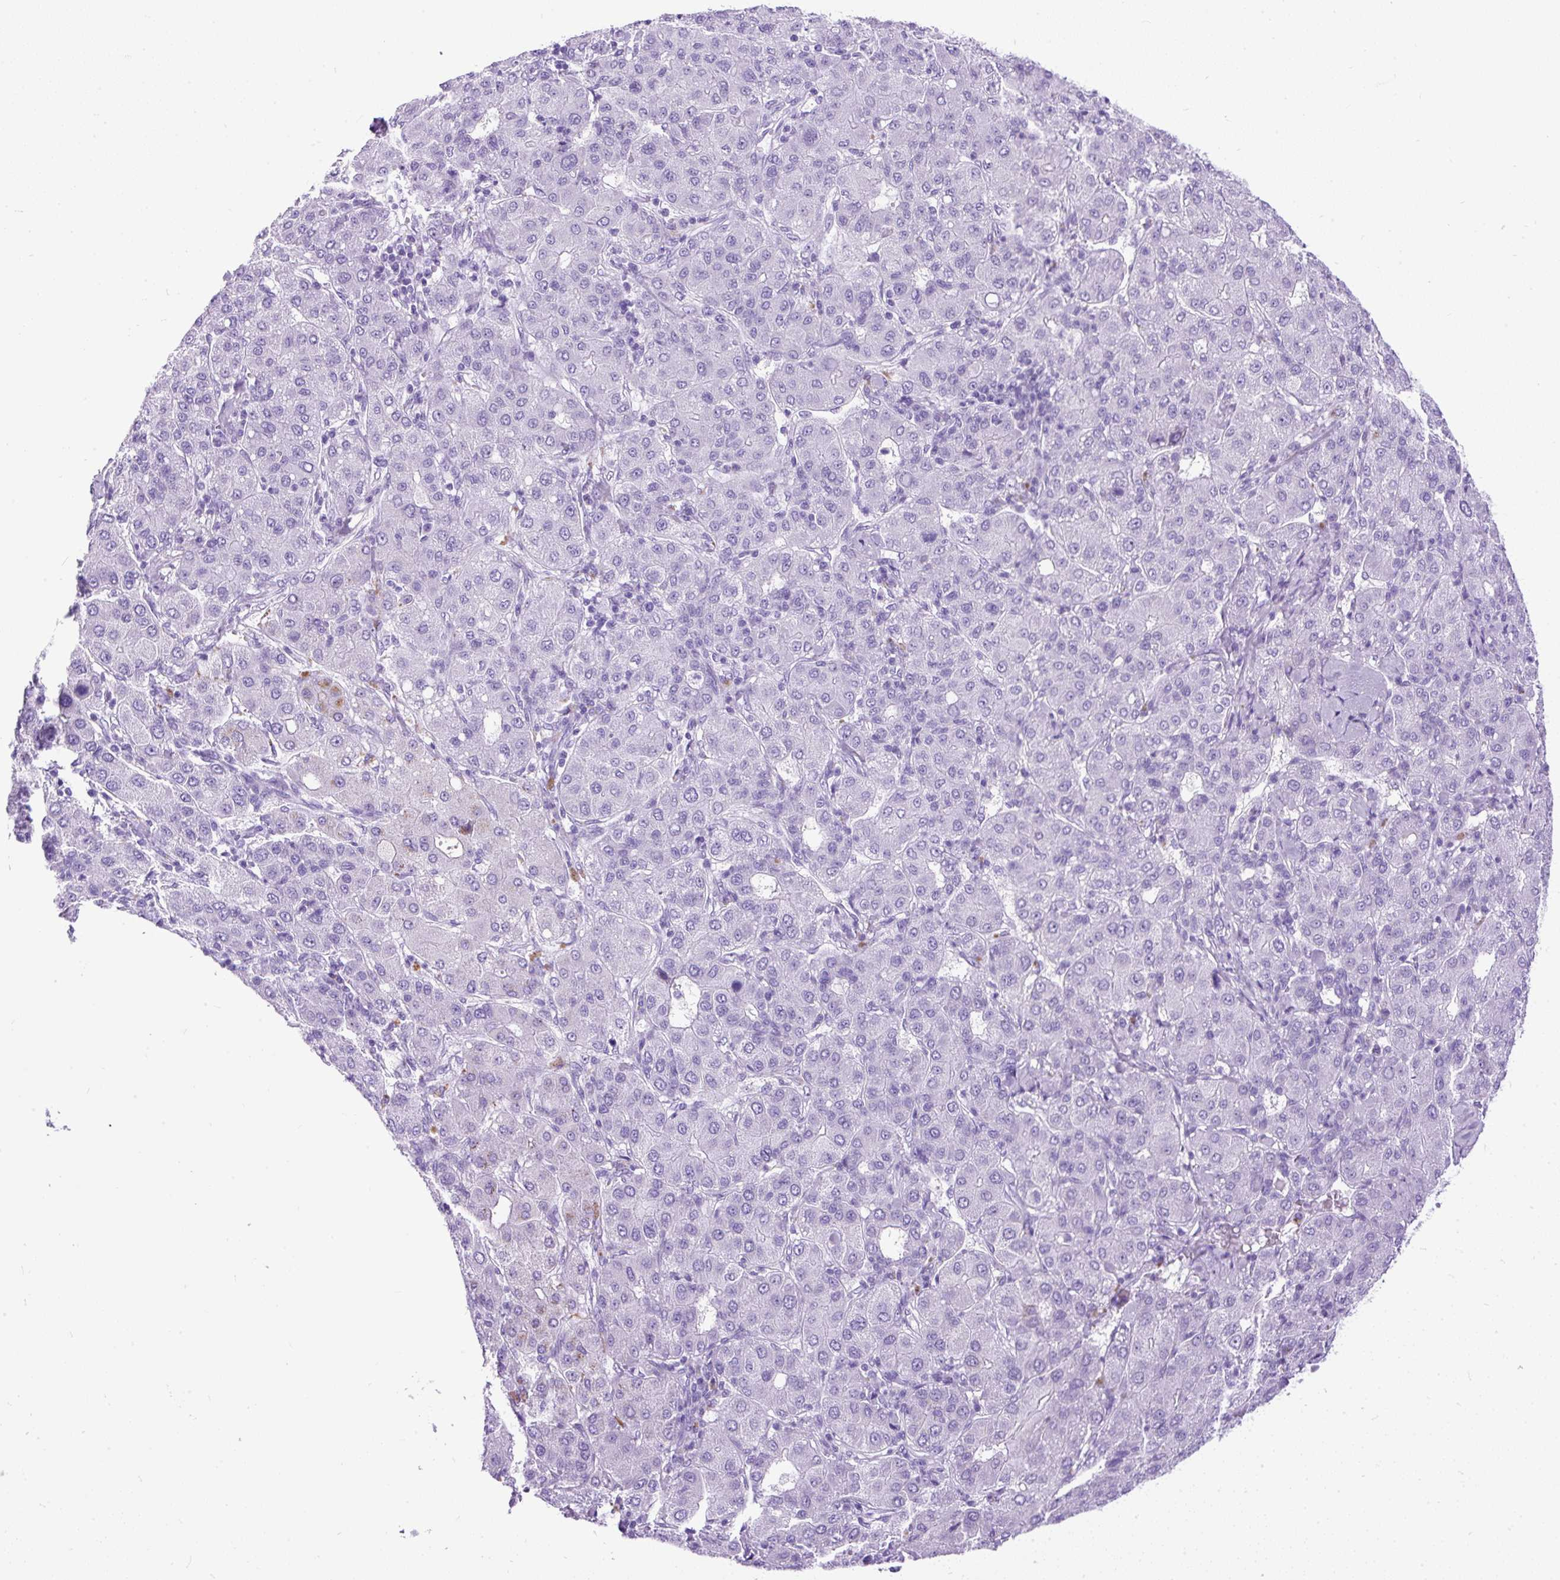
{"staining": {"intensity": "negative", "quantity": "none", "location": "none"}, "tissue": "liver cancer", "cell_type": "Tumor cells", "image_type": "cancer", "snomed": [{"axis": "morphology", "description": "Carcinoma, Hepatocellular, NOS"}, {"axis": "topography", "description": "Liver"}], "caption": "Immunohistochemical staining of hepatocellular carcinoma (liver) shows no significant staining in tumor cells.", "gene": "PDIA2", "patient": {"sex": "male", "age": 65}}